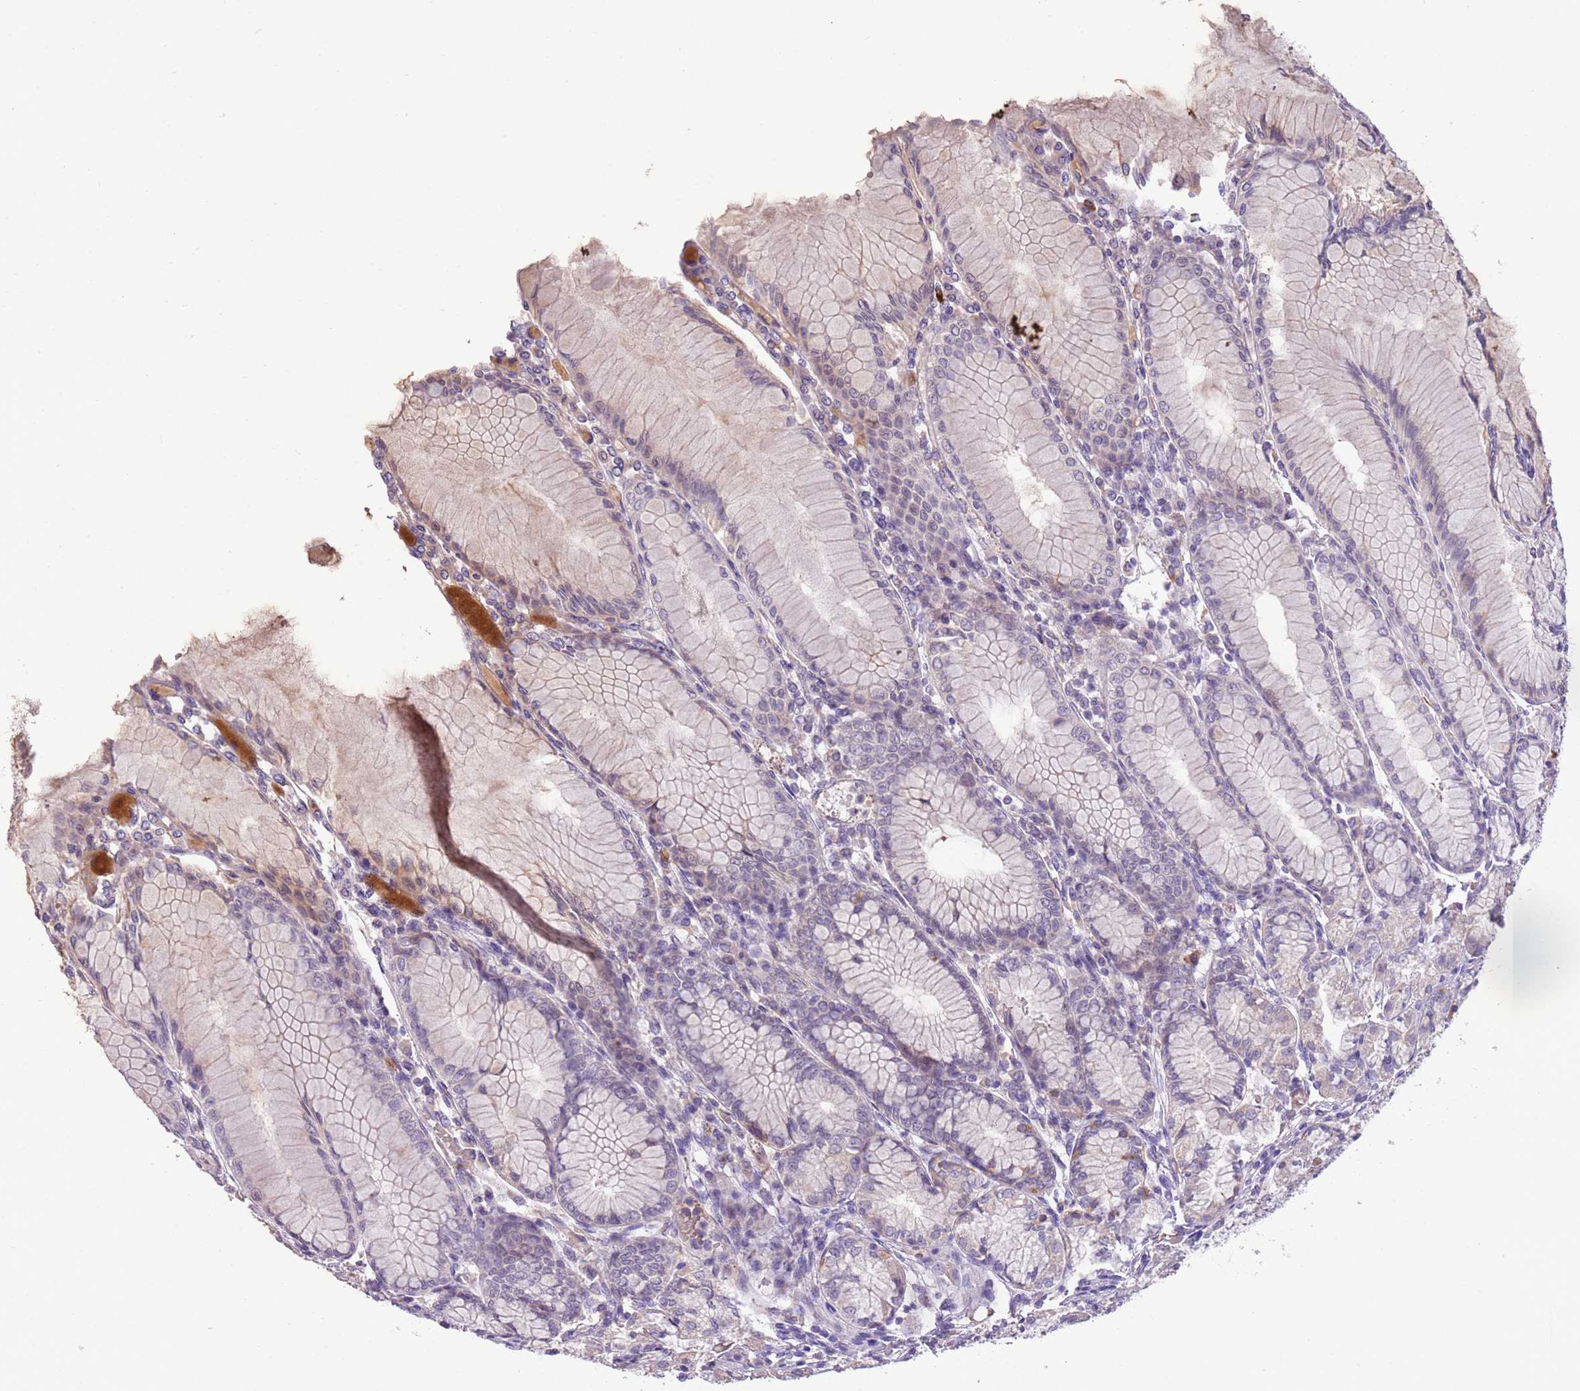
{"staining": {"intensity": "weak", "quantity": "<25%", "location": "cytoplasmic/membranous,nuclear"}, "tissue": "stomach", "cell_type": "Glandular cells", "image_type": "normal", "snomed": [{"axis": "morphology", "description": "Normal tissue, NOS"}, {"axis": "topography", "description": "Stomach"}], "caption": "IHC of normal human stomach displays no staining in glandular cells. The staining is performed using DAB (3,3'-diaminobenzidine) brown chromogen with nuclei counter-stained in using hematoxylin.", "gene": "SCAMP5", "patient": {"sex": "female", "age": 57}}